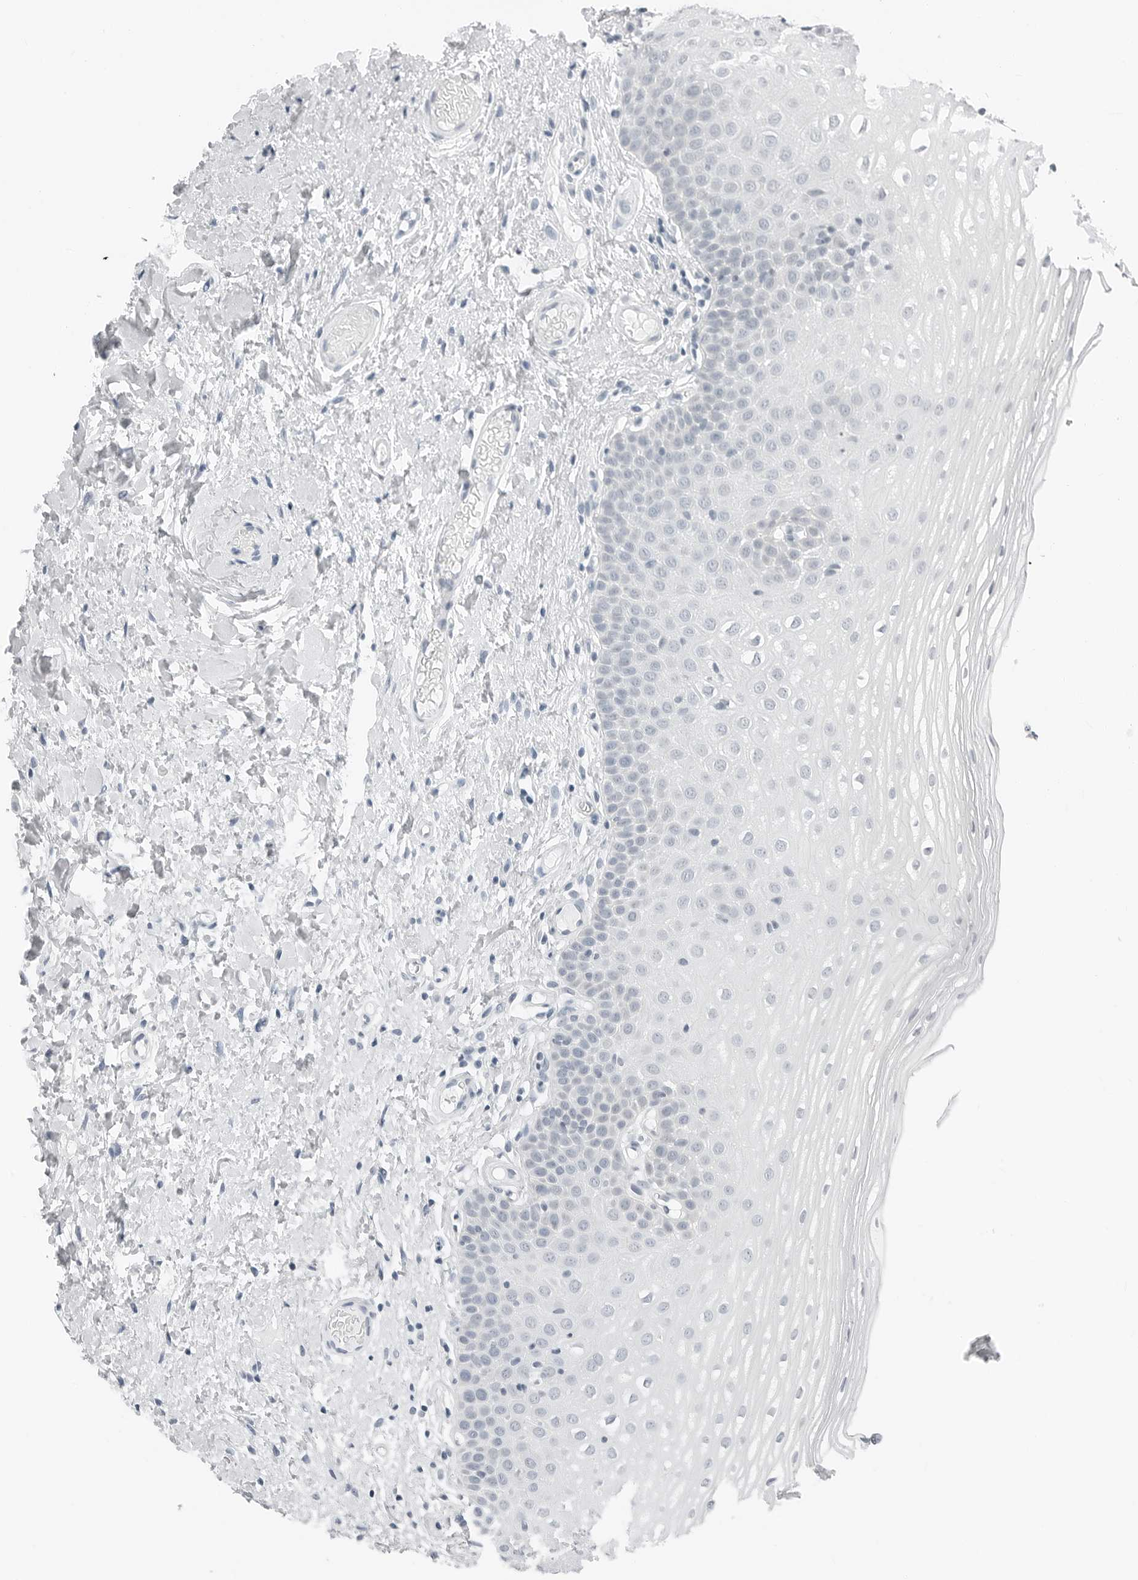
{"staining": {"intensity": "negative", "quantity": "none", "location": "none"}, "tissue": "oral mucosa", "cell_type": "Squamous epithelial cells", "image_type": "normal", "snomed": [{"axis": "morphology", "description": "Normal tissue, NOS"}, {"axis": "topography", "description": "Oral tissue"}], "caption": "Squamous epithelial cells are negative for brown protein staining in benign oral mucosa. (Stains: DAB immunohistochemistry with hematoxylin counter stain, Microscopy: brightfield microscopy at high magnification).", "gene": "XIRP1", "patient": {"sex": "female", "age": 56}}